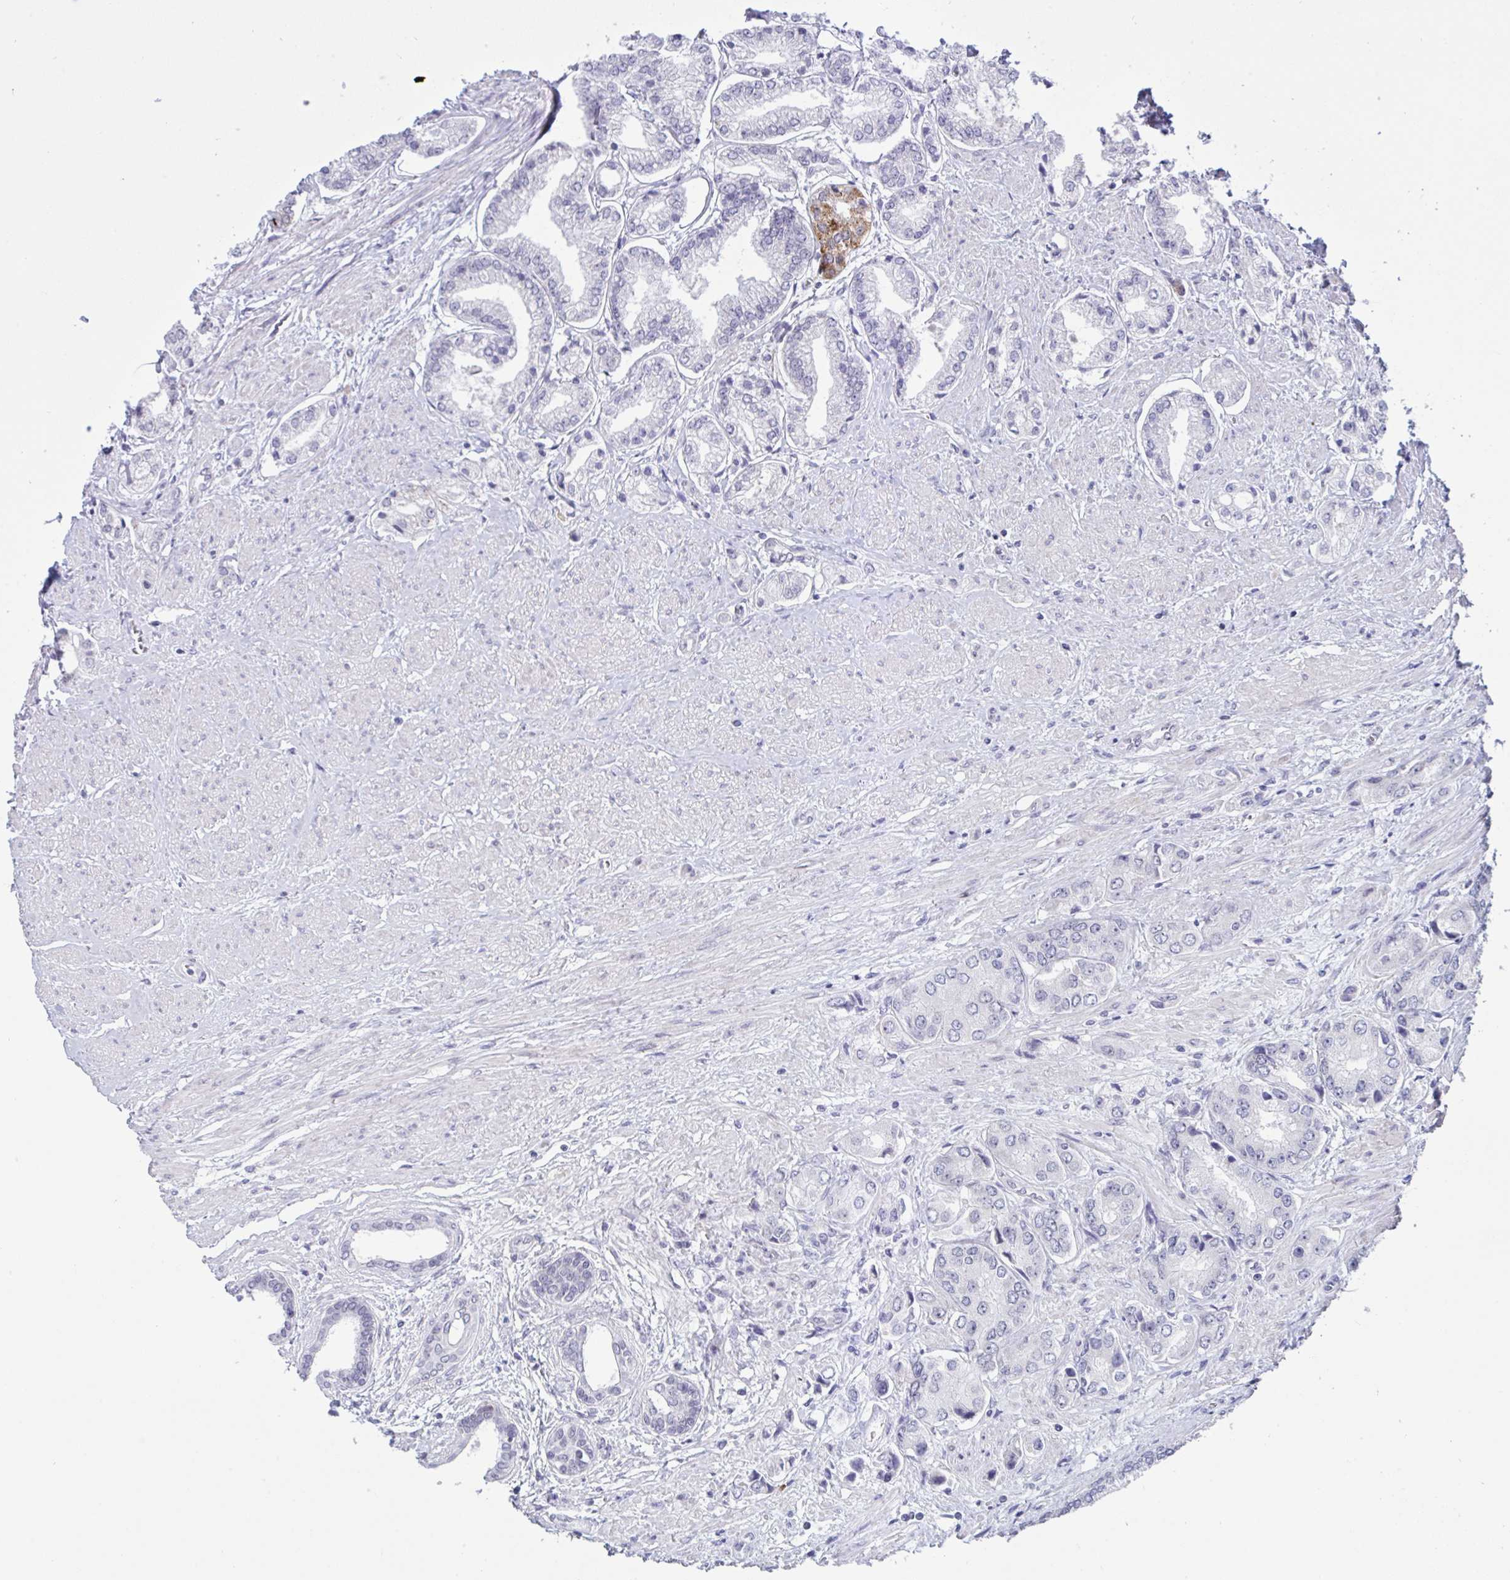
{"staining": {"intensity": "moderate", "quantity": "<25%", "location": "cytoplasmic/membranous"}, "tissue": "prostate cancer", "cell_type": "Tumor cells", "image_type": "cancer", "snomed": [{"axis": "morphology", "description": "Adenocarcinoma, Low grade"}, {"axis": "topography", "description": "Prostate"}], "caption": "DAB immunohistochemical staining of human prostate cancer shows moderate cytoplasmic/membranous protein staining in approximately <25% of tumor cells. The staining is performed using DAB brown chromogen to label protein expression. The nuclei are counter-stained blue using hematoxylin.", "gene": "DOCK11", "patient": {"sex": "male", "age": 69}}